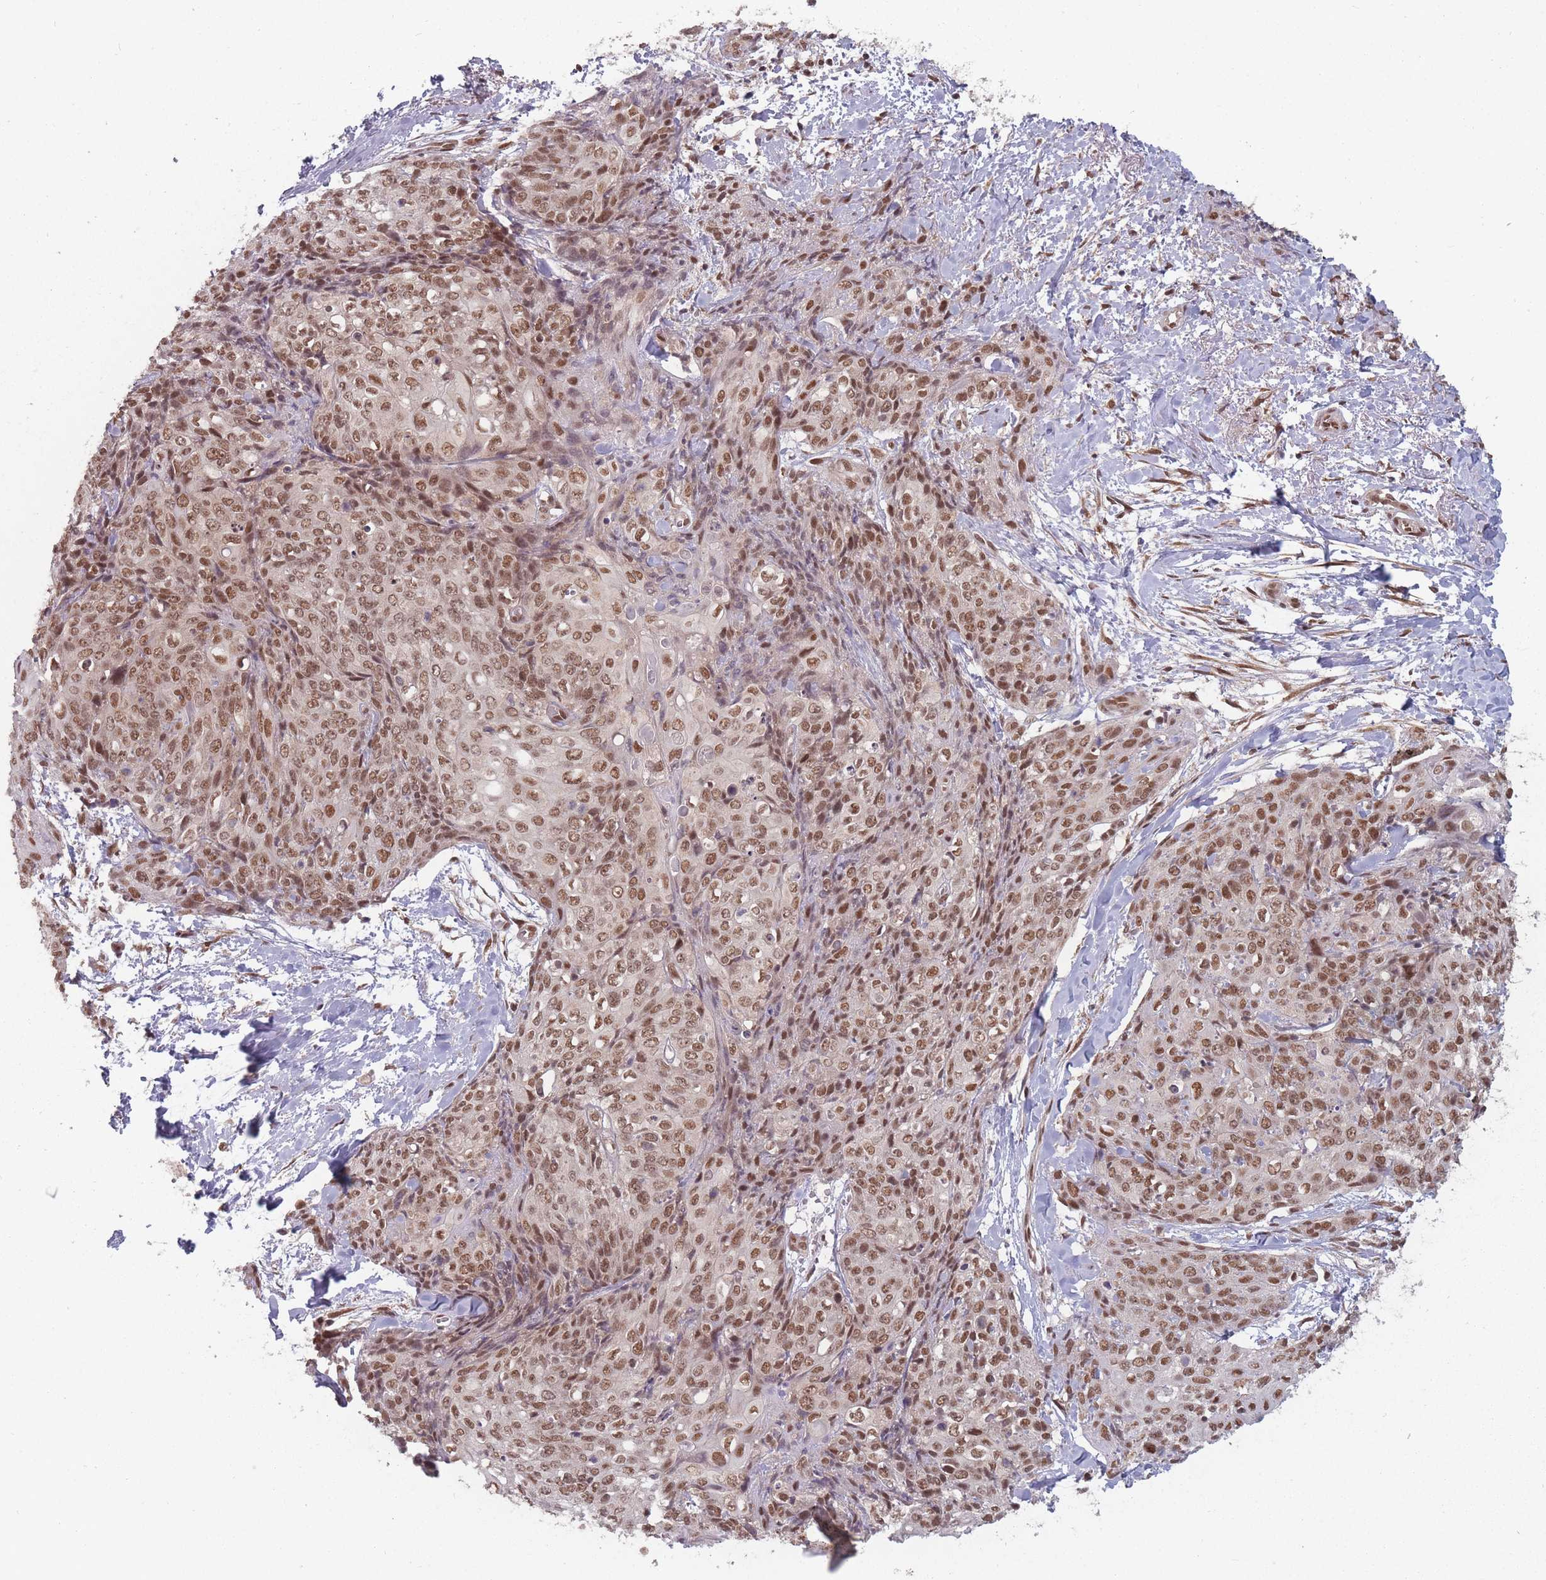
{"staining": {"intensity": "moderate", "quantity": ">75%", "location": "nuclear"}, "tissue": "skin cancer", "cell_type": "Tumor cells", "image_type": "cancer", "snomed": [{"axis": "morphology", "description": "Squamous cell carcinoma, NOS"}, {"axis": "topography", "description": "Skin"}, {"axis": "topography", "description": "Vulva"}], "caption": "Immunohistochemical staining of skin cancer reveals moderate nuclear protein positivity in about >75% of tumor cells. Immunohistochemistry (ihc) stains the protein of interest in brown and the nuclei are stained blue.", "gene": "TMED3", "patient": {"sex": "female", "age": 85}}